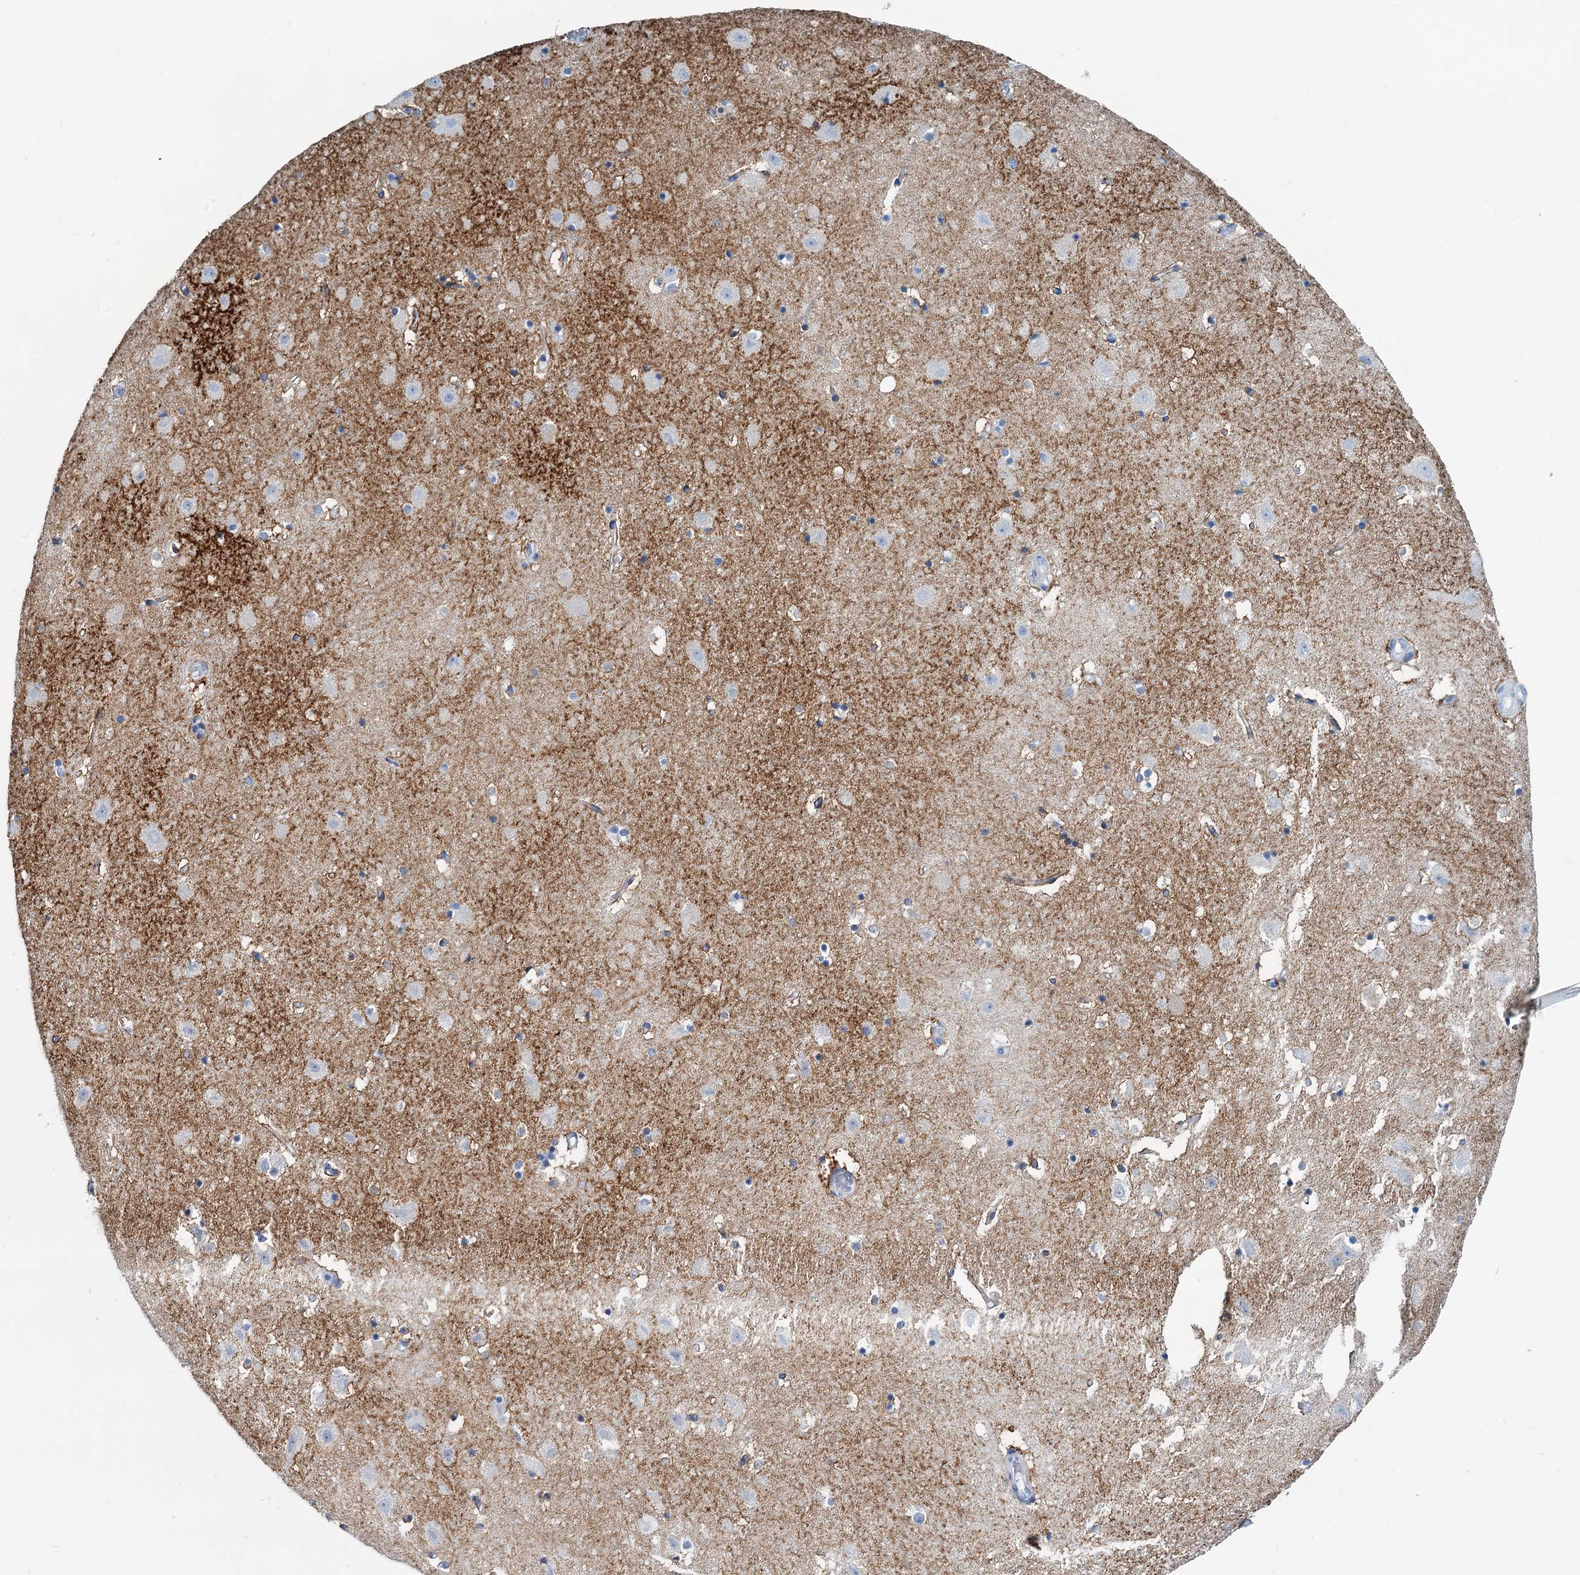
{"staining": {"intensity": "strong", "quantity": "<25%", "location": "cytoplasmic/membranous"}, "tissue": "hippocampus", "cell_type": "Glial cells", "image_type": "normal", "snomed": [{"axis": "morphology", "description": "Normal tissue, NOS"}, {"axis": "topography", "description": "Hippocampus"}], "caption": "A high-resolution image shows IHC staining of normal hippocampus, which demonstrates strong cytoplasmic/membranous expression in about <25% of glial cells. (DAB (3,3'-diaminobenzidine) = brown stain, brightfield microscopy at high magnification).", "gene": "SLC1A3", "patient": {"sex": "female", "age": 52}}